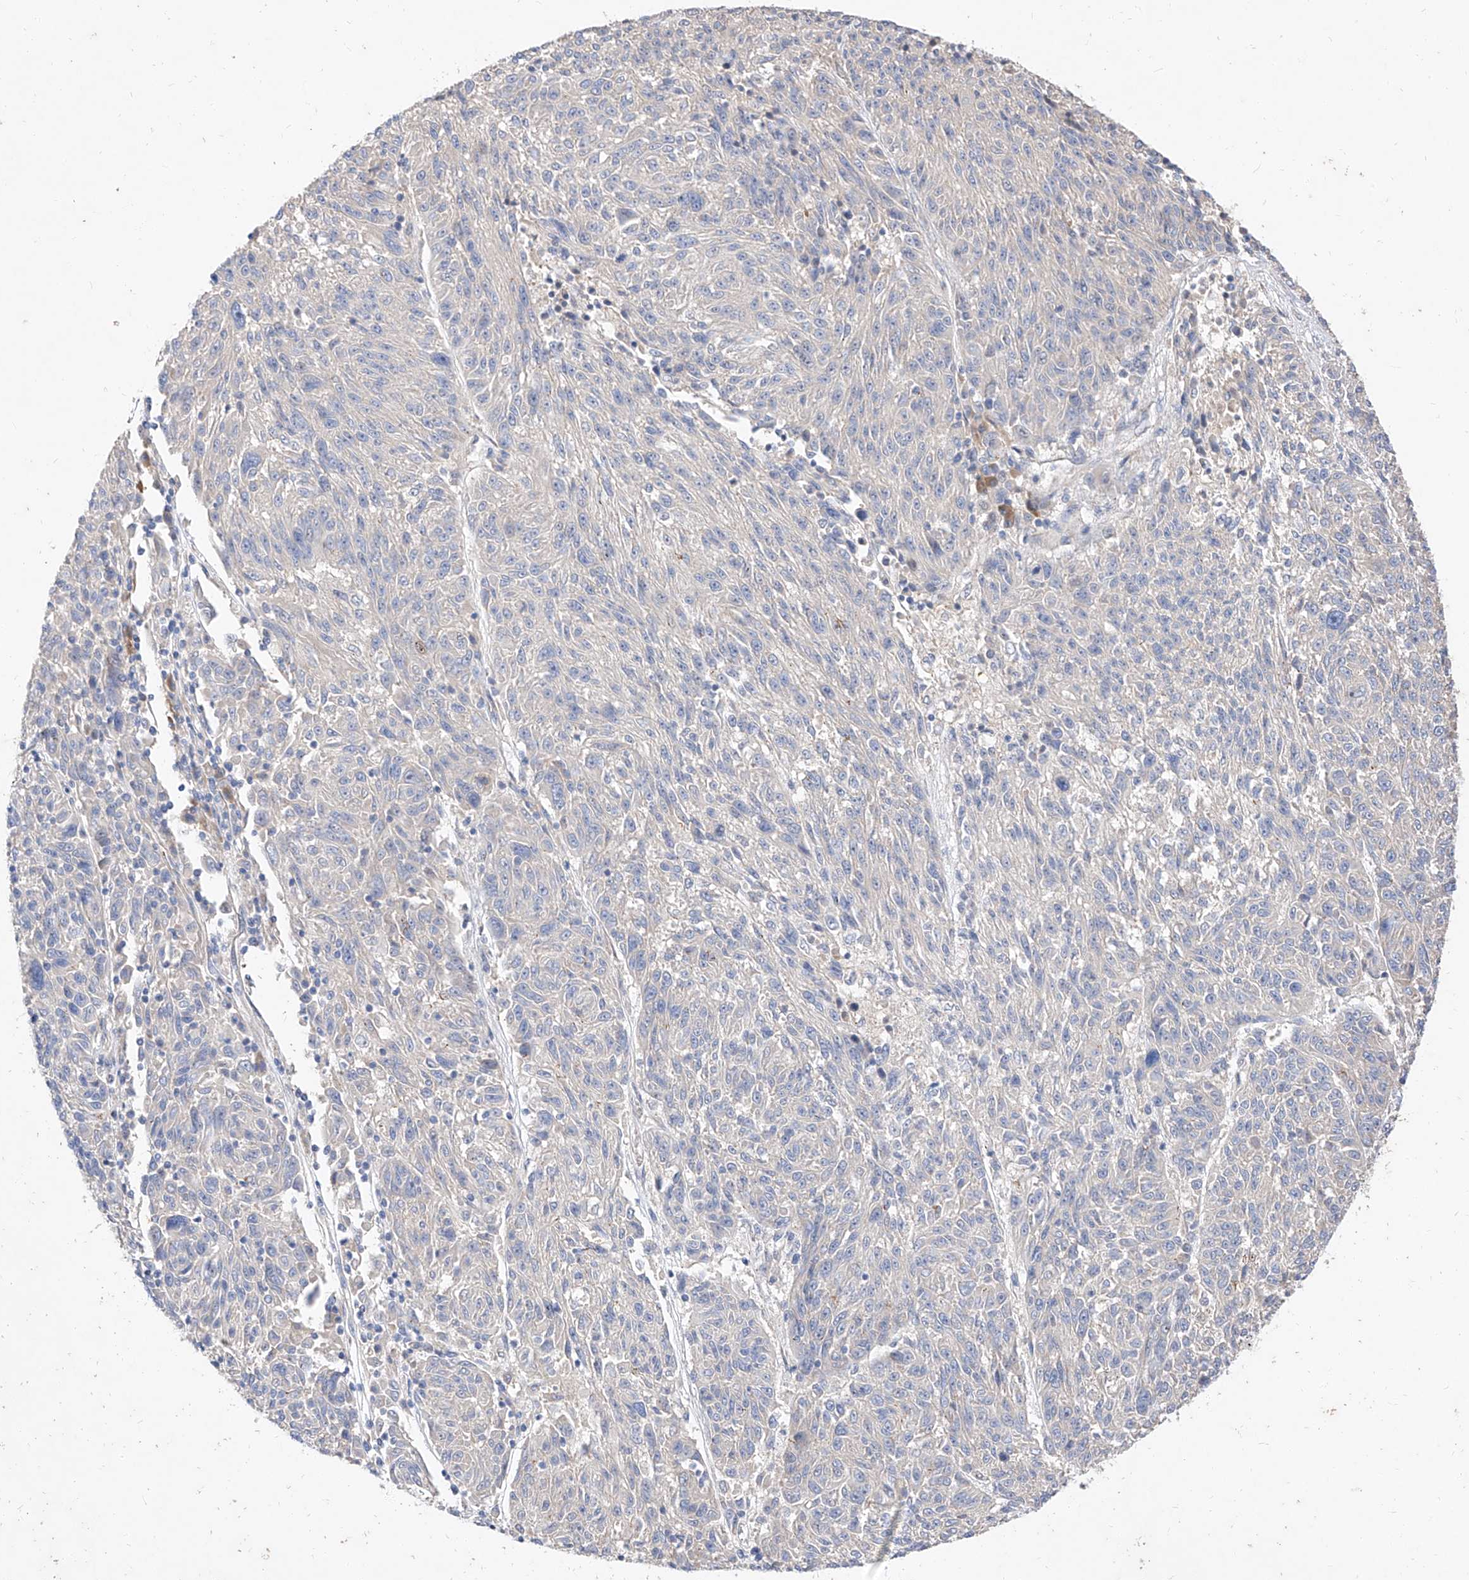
{"staining": {"intensity": "negative", "quantity": "none", "location": "none"}, "tissue": "melanoma", "cell_type": "Tumor cells", "image_type": "cancer", "snomed": [{"axis": "morphology", "description": "Malignant melanoma, NOS"}, {"axis": "topography", "description": "Skin"}], "caption": "Tumor cells are negative for brown protein staining in melanoma.", "gene": "DIRAS3", "patient": {"sex": "male", "age": 53}}